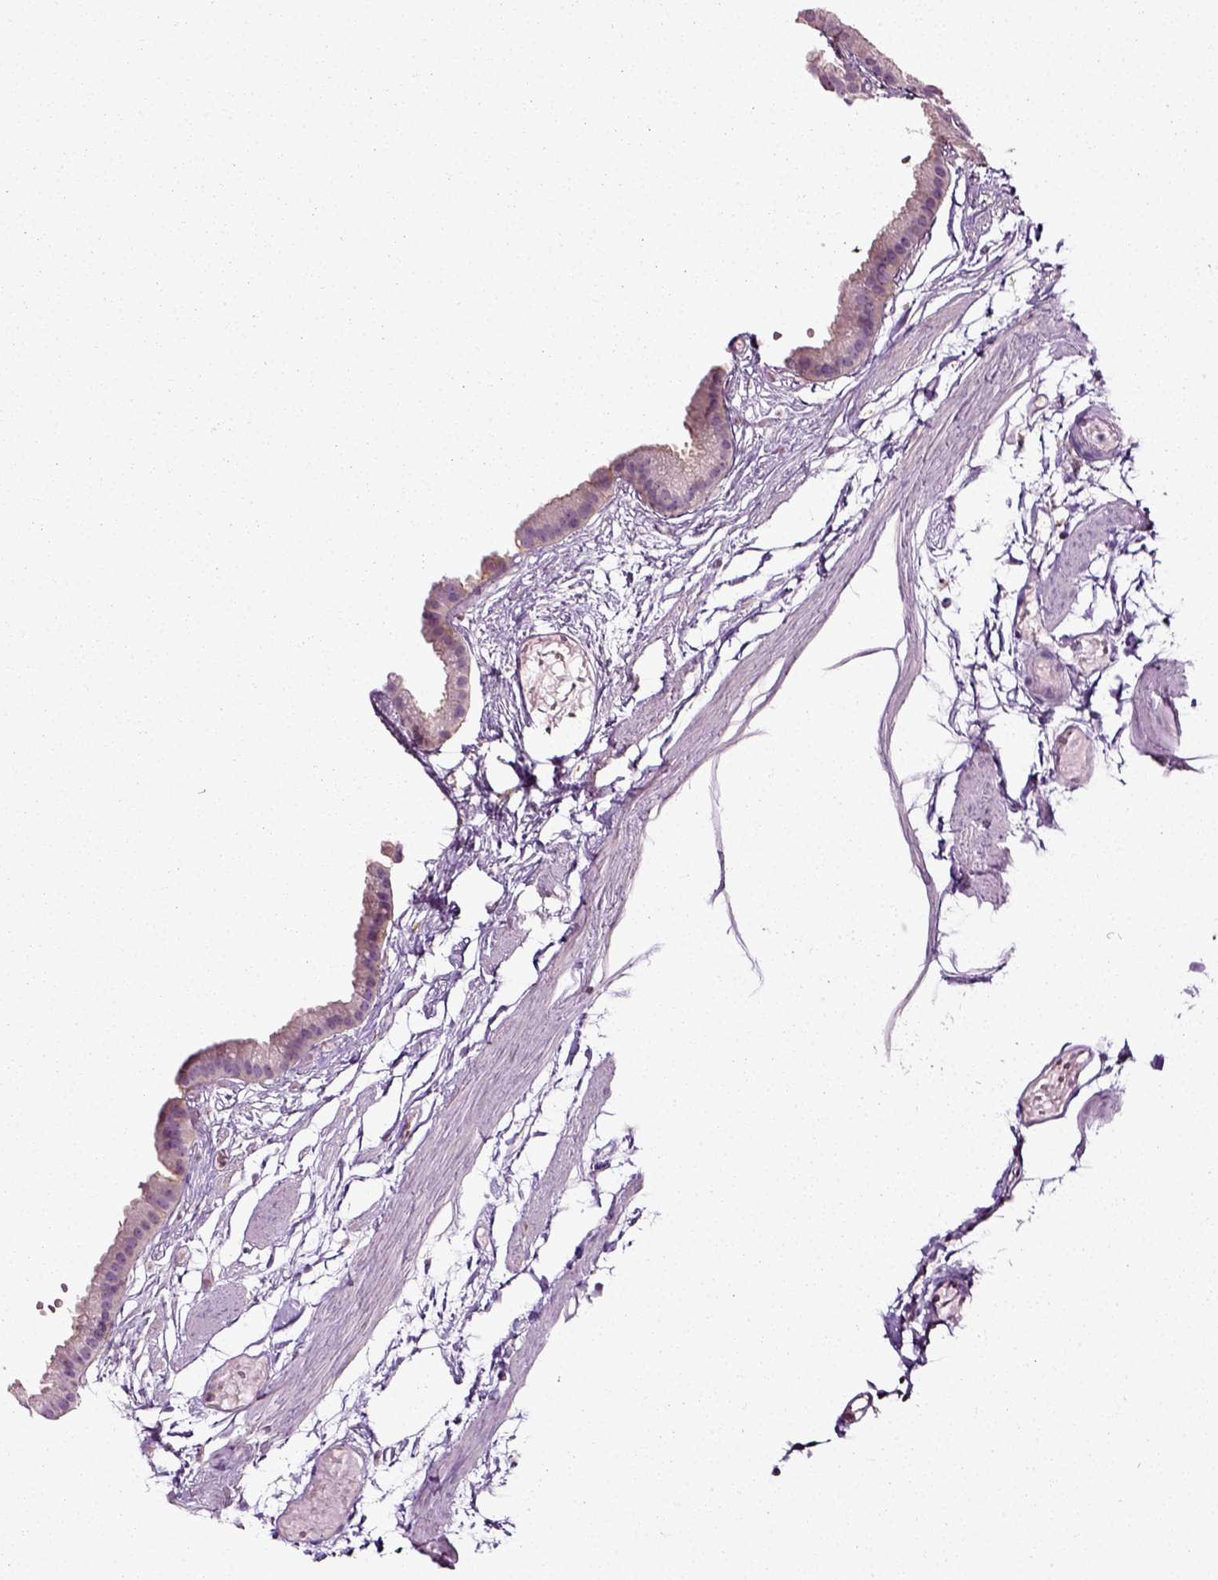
{"staining": {"intensity": "negative", "quantity": "none", "location": "none"}, "tissue": "gallbladder", "cell_type": "Glandular cells", "image_type": "normal", "snomed": [{"axis": "morphology", "description": "Normal tissue, NOS"}, {"axis": "topography", "description": "Gallbladder"}], "caption": "Immunohistochemistry (IHC) micrograph of unremarkable gallbladder: human gallbladder stained with DAB displays no significant protein expression in glandular cells. The staining is performed using DAB (3,3'-diaminobenzidine) brown chromogen with nuclei counter-stained in using hematoxylin.", "gene": "RHOF", "patient": {"sex": "female", "age": 45}}